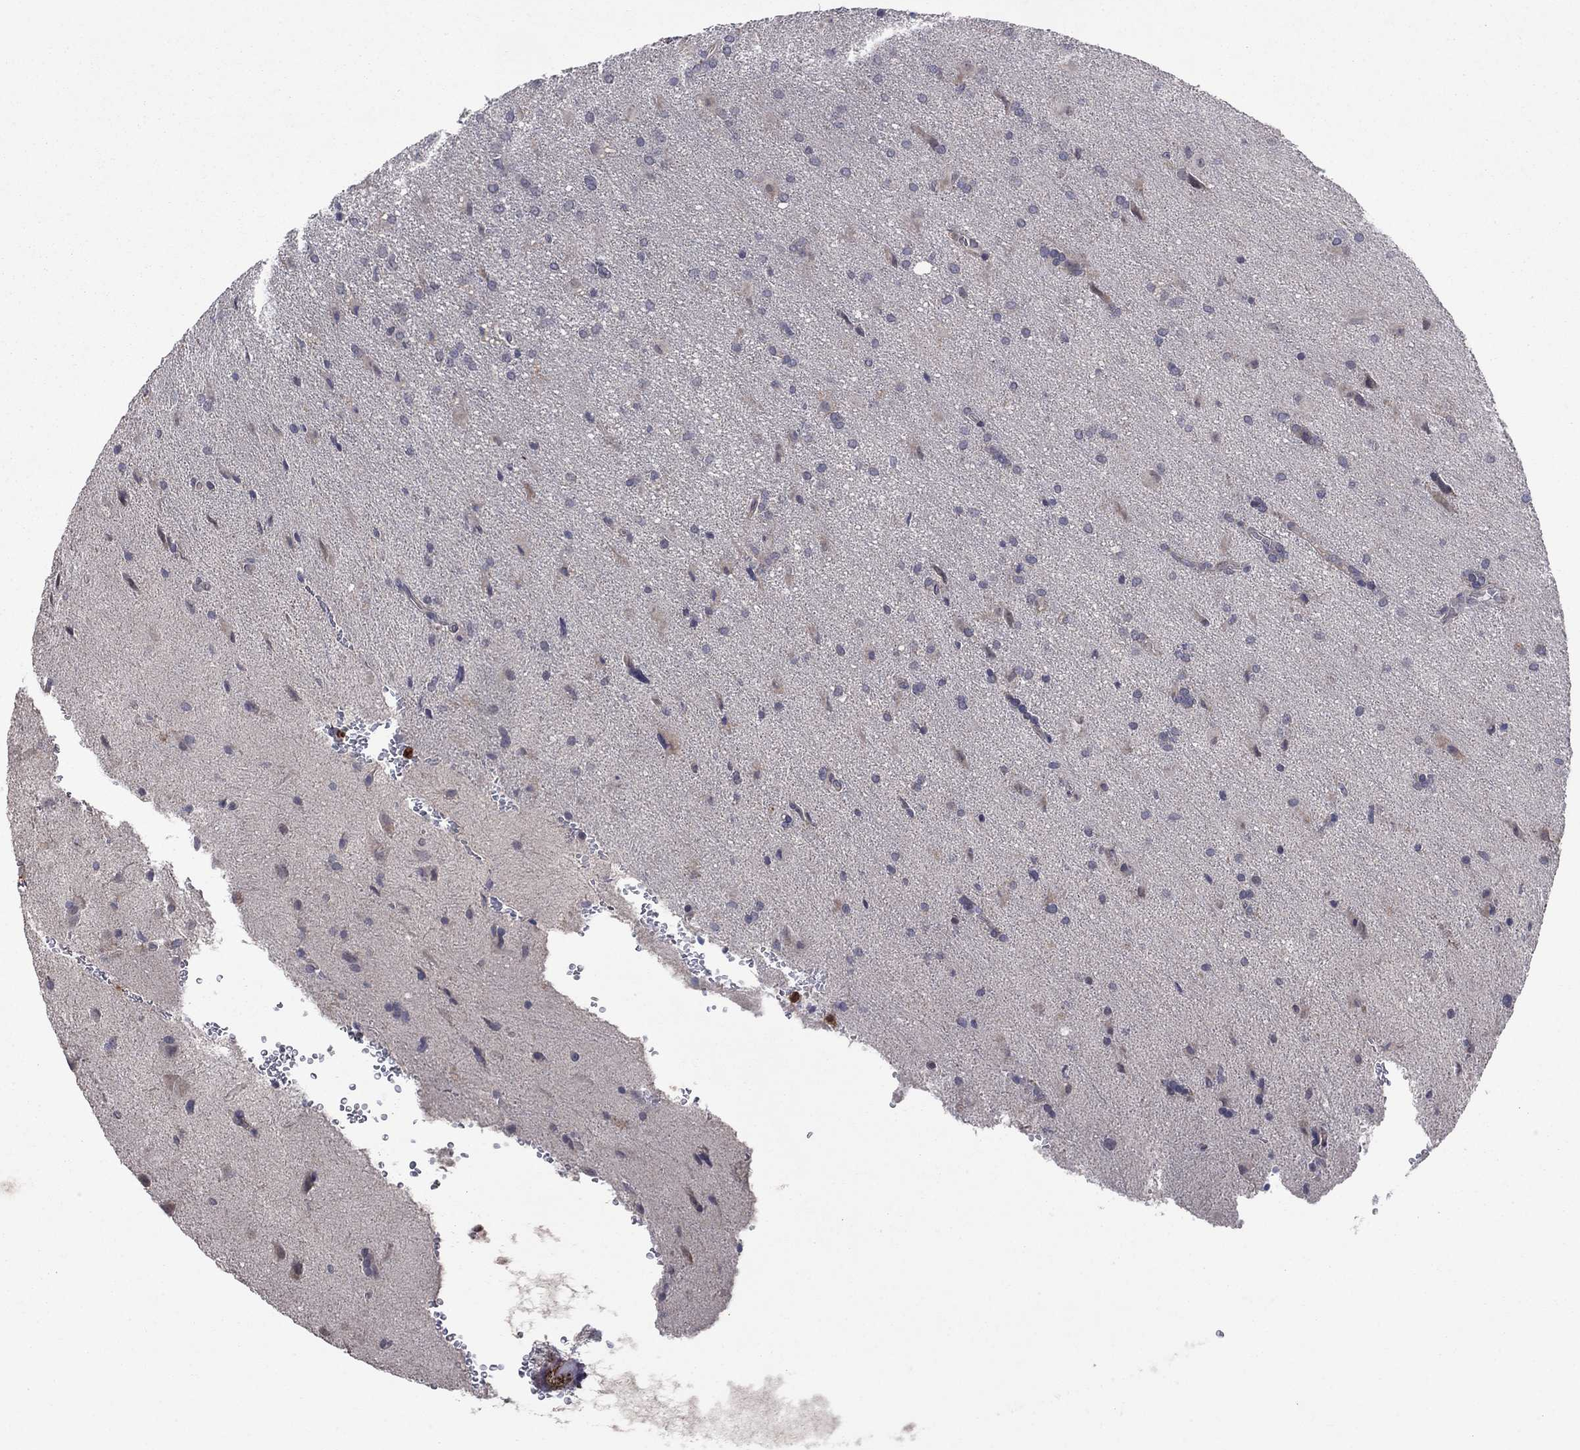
{"staining": {"intensity": "negative", "quantity": "none", "location": "none"}, "tissue": "glioma", "cell_type": "Tumor cells", "image_type": "cancer", "snomed": [{"axis": "morphology", "description": "Glioma, malignant, Low grade"}, {"axis": "topography", "description": "Brain"}], "caption": "Photomicrograph shows no significant protein staining in tumor cells of malignant low-grade glioma.", "gene": "MSRB1", "patient": {"sex": "male", "age": 58}}